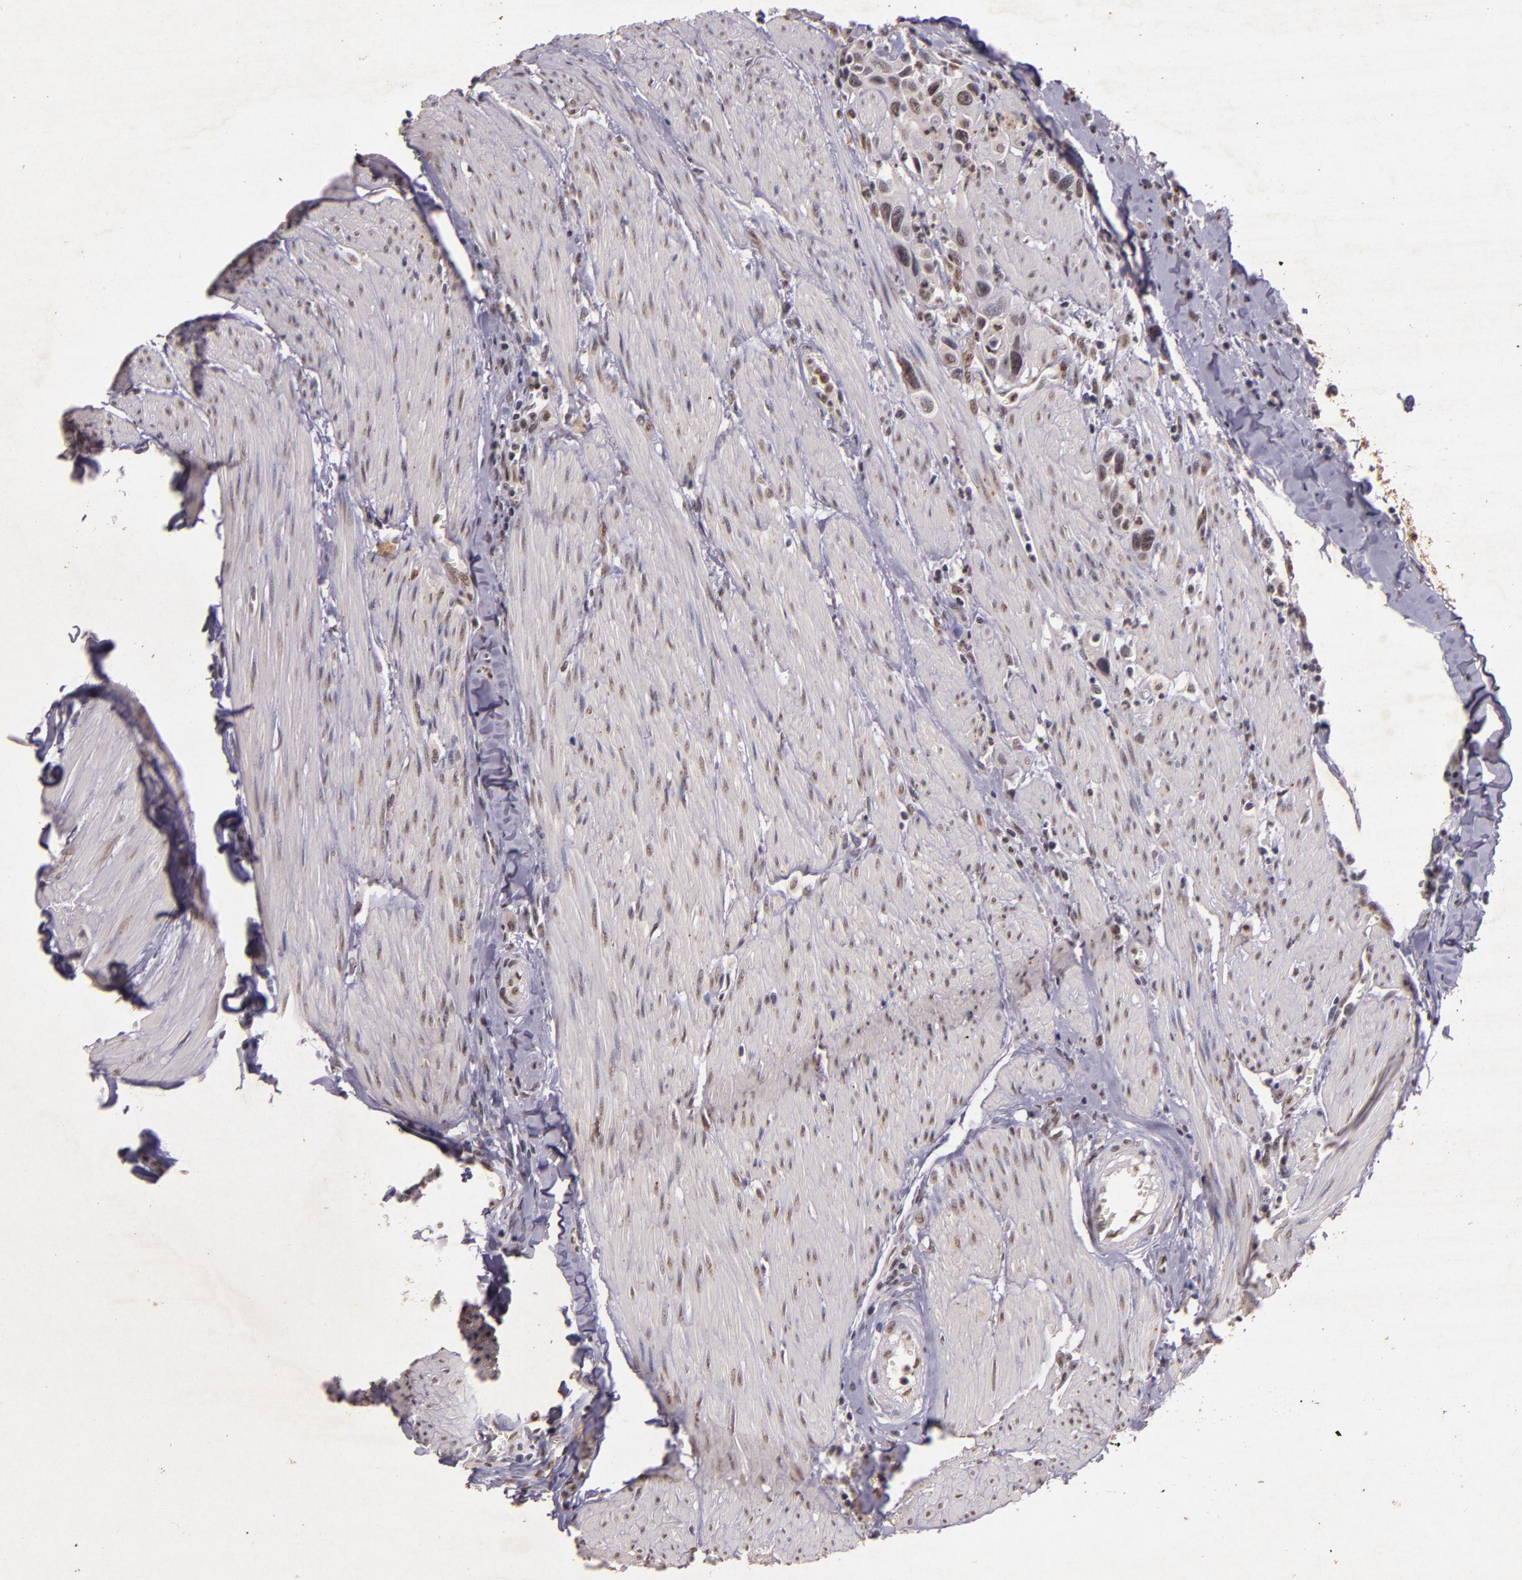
{"staining": {"intensity": "weak", "quantity": "25%-75%", "location": "nuclear"}, "tissue": "urothelial cancer", "cell_type": "Tumor cells", "image_type": "cancer", "snomed": [{"axis": "morphology", "description": "Urothelial carcinoma, High grade"}, {"axis": "topography", "description": "Urinary bladder"}], "caption": "Immunohistochemical staining of urothelial cancer shows weak nuclear protein positivity in approximately 25%-75% of tumor cells. The protein of interest is shown in brown color, while the nuclei are stained blue.", "gene": "CBX3", "patient": {"sex": "male", "age": 66}}